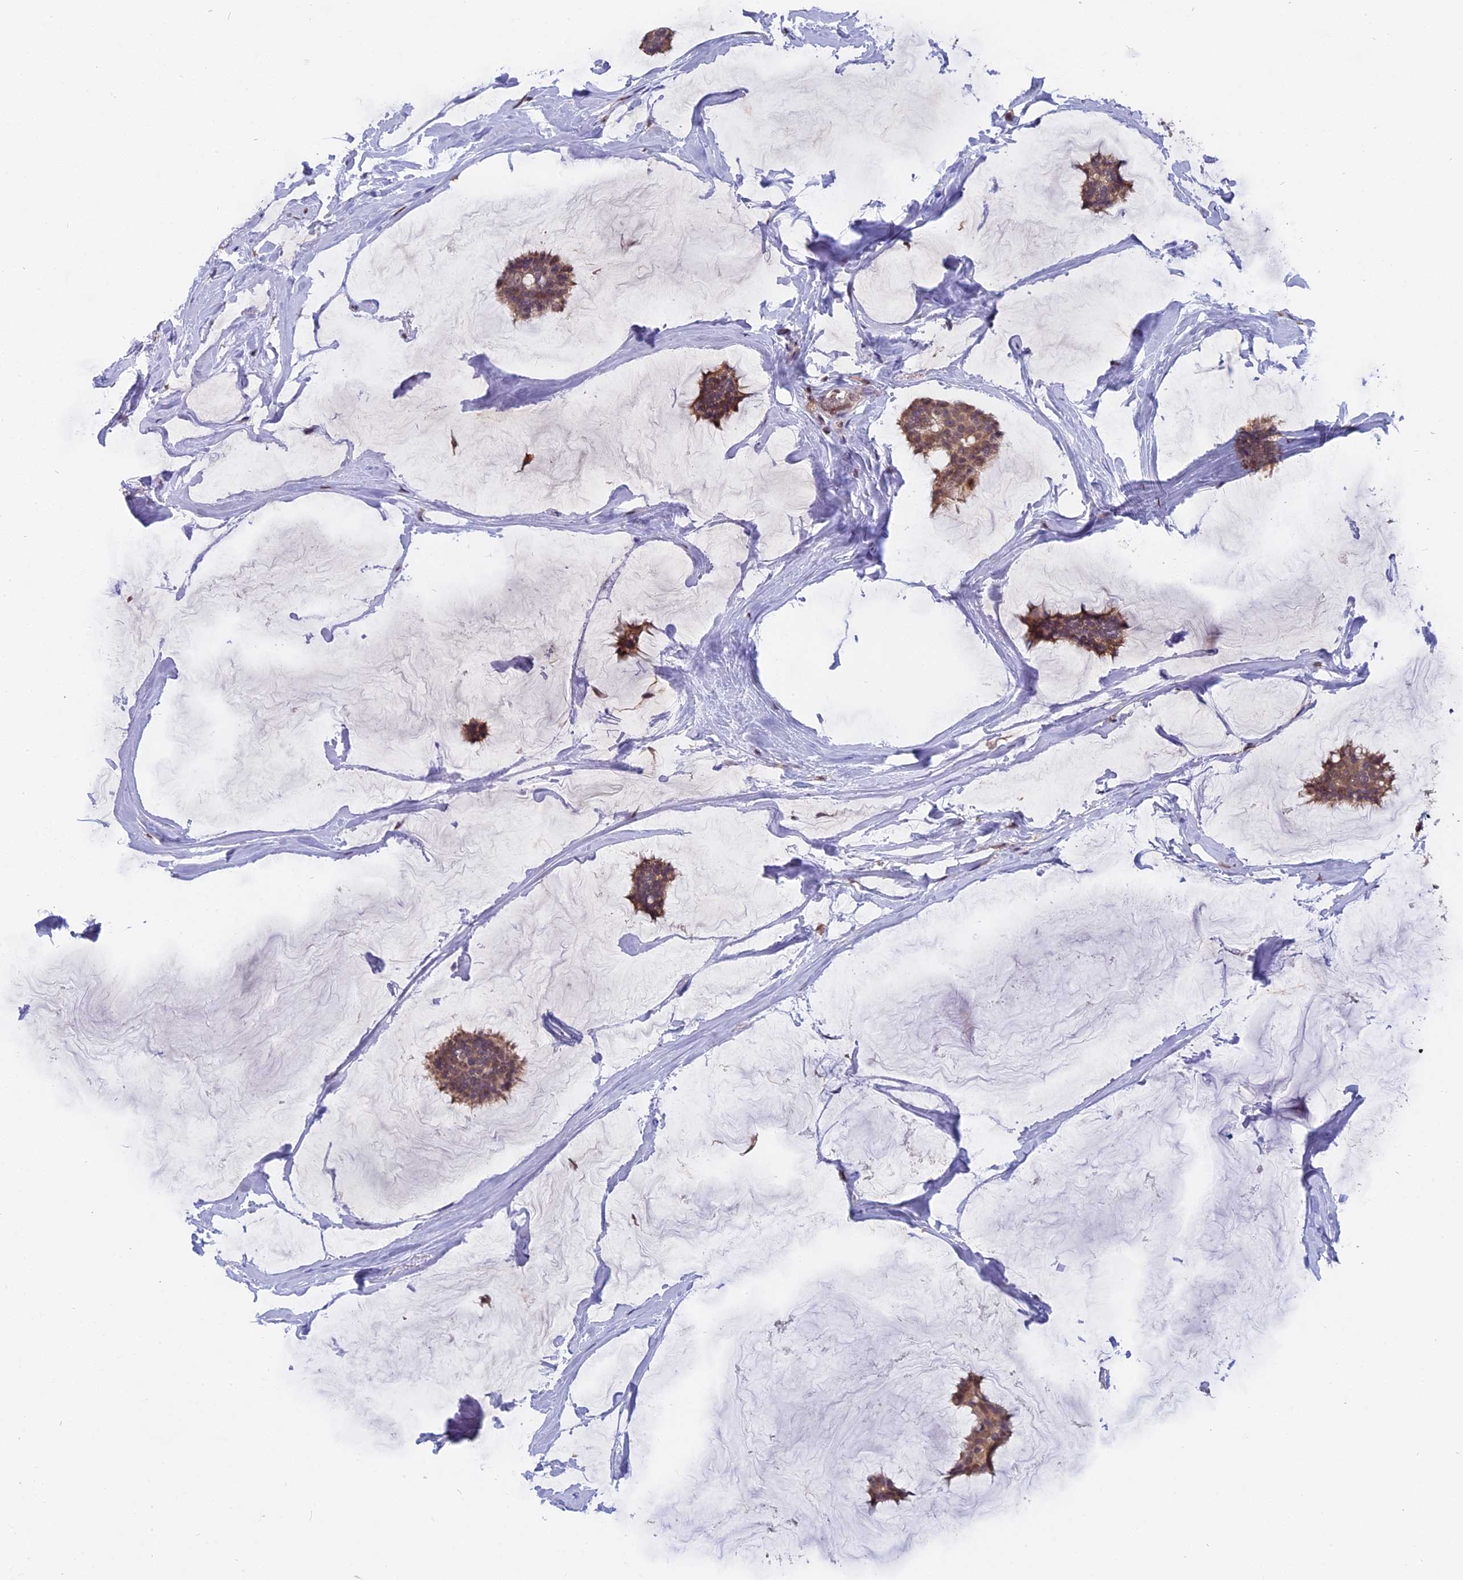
{"staining": {"intensity": "moderate", "quantity": ">75%", "location": "cytoplasmic/membranous,nuclear"}, "tissue": "breast cancer", "cell_type": "Tumor cells", "image_type": "cancer", "snomed": [{"axis": "morphology", "description": "Duct carcinoma"}, {"axis": "topography", "description": "Breast"}], "caption": "A histopathology image of human breast cancer stained for a protein demonstrates moderate cytoplasmic/membranous and nuclear brown staining in tumor cells. Immunohistochemistry stains the protein in brown and the nuclei are stained blue.", "gene": "FAM118B", "patient": {"sex": "female", "age": 93}}